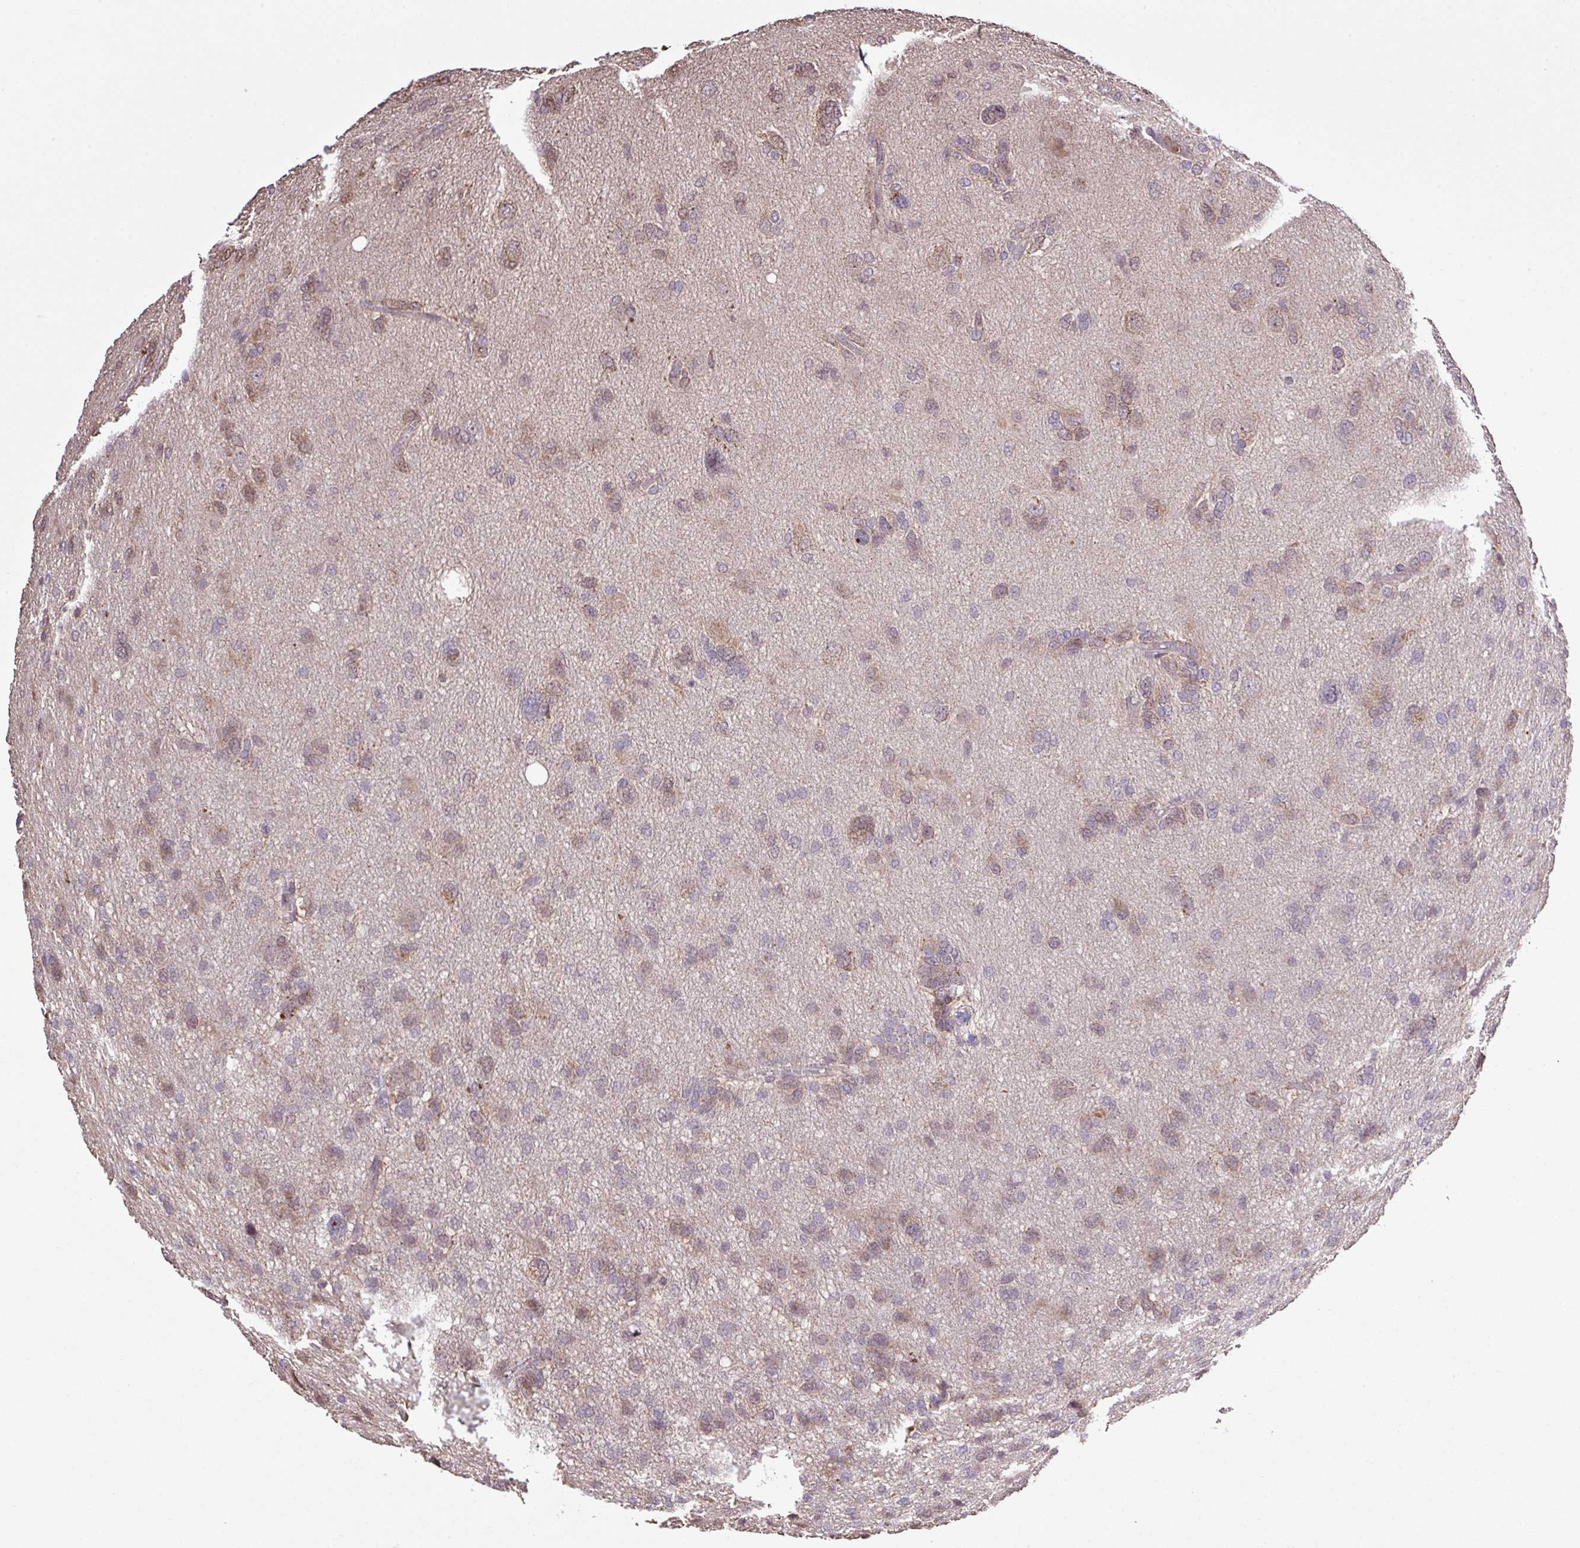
{"staining": {"intensity": "weak", "quantity": "25%-75%", "location": "cytoplasmic/membranous"}, "tissue": "glioma", "cell_type": "Tumor cells", "image_type": "cancer", "snomed": [{"axis": "morphology", "description": "Glioma, malignant, High grade"}, {"axis": "topography", "description": "Brain"}], "caption": "Immunohistochemical staining of glioma exhibits low levels of weak cytoplasmic/membranous expression in about 25%-75% of tumor cells.", "gene": "SMCO4", "patient": {"sex": "female", "age": 59}}